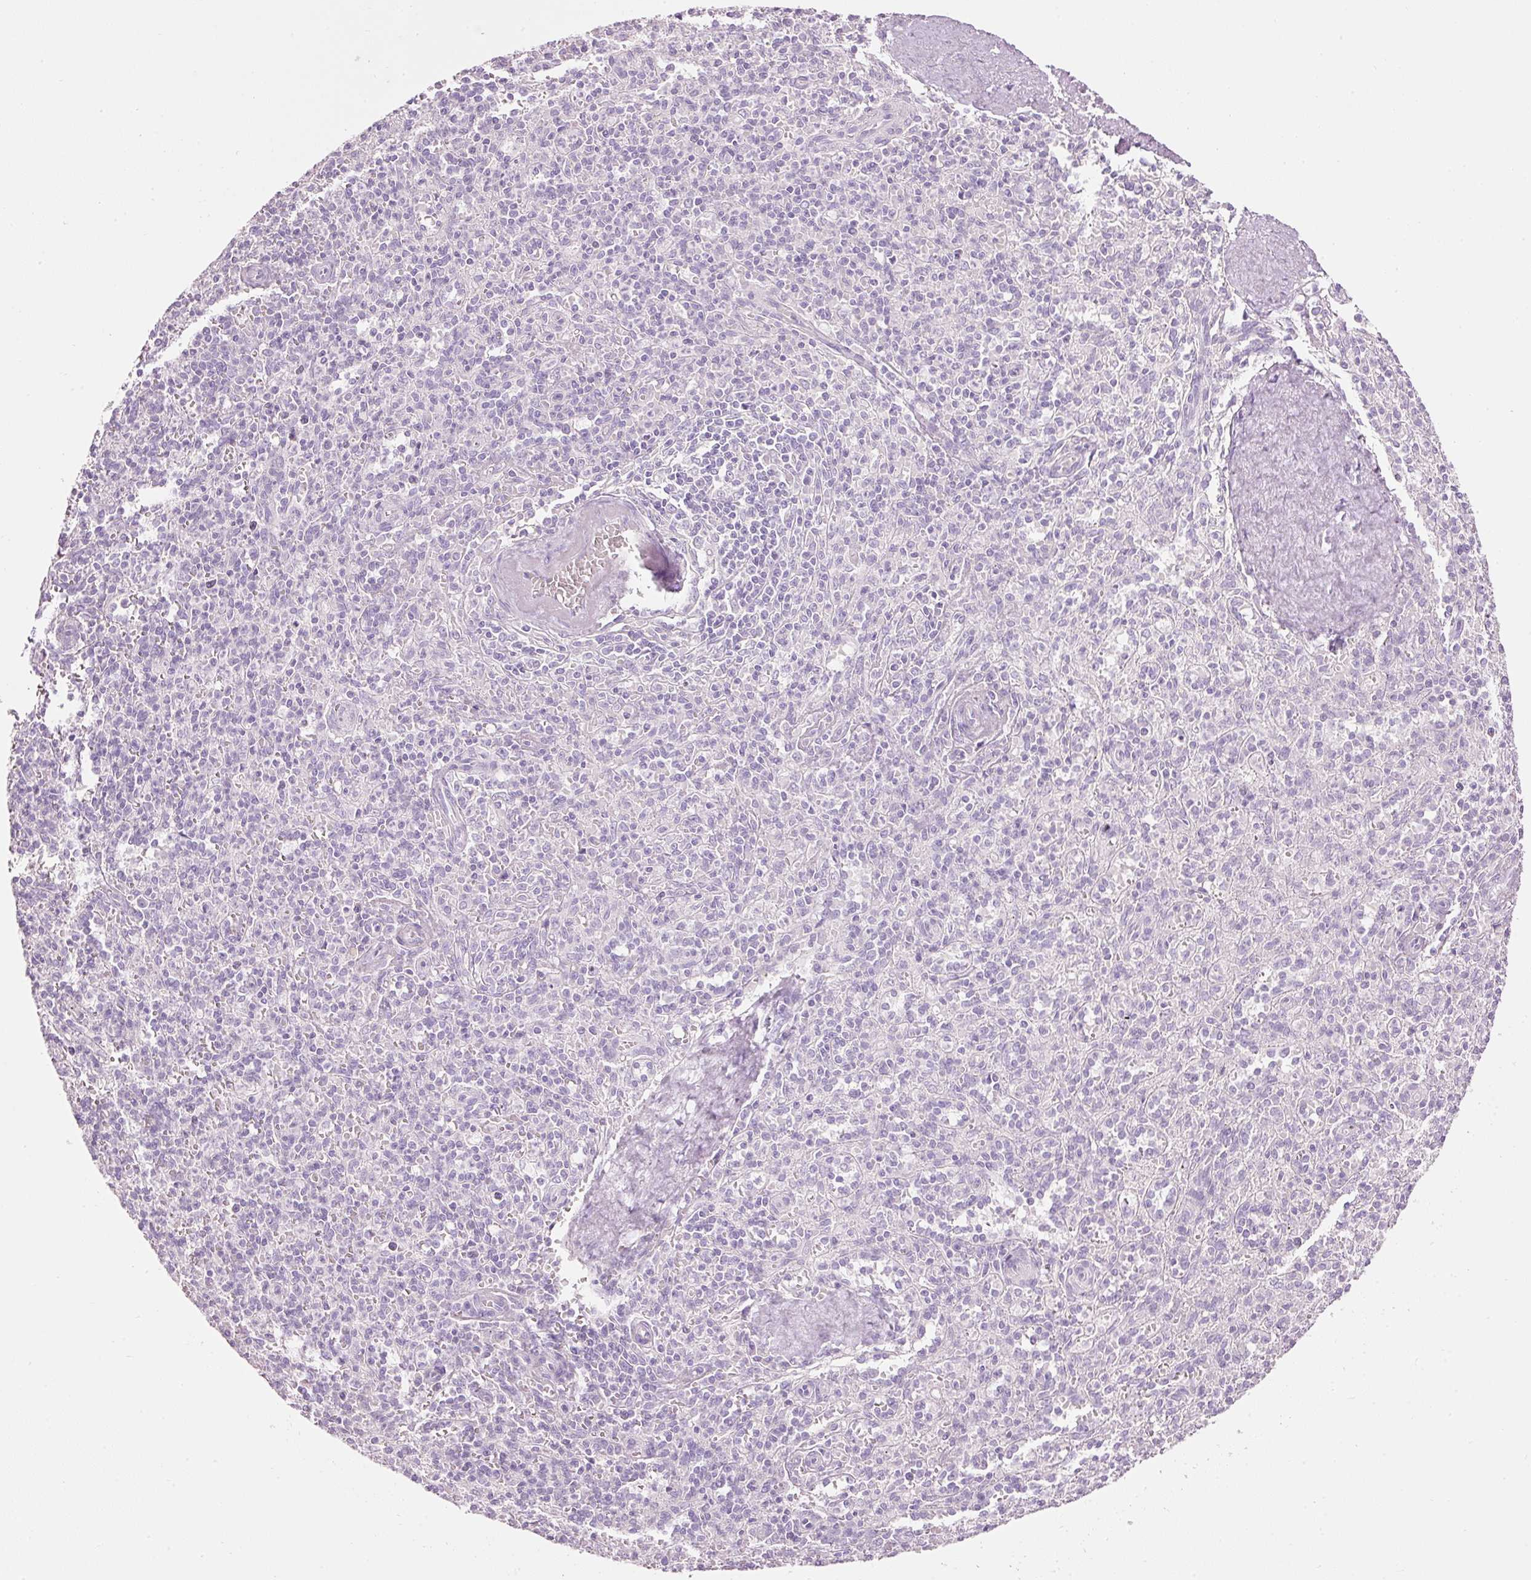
{"staining": {"intensity": "negative", "quantity": "none", "location": "none"}, "tissue": "spleen", "cell_type": "Cells in red pulp", "image_type": "normal", "snomed": [{"axis": "morphology", "description": "Normal tissue, NOS"}, {"axis": "topography", "description": "Spleen"}], "caption": "Spleen stained for a protein using immunohistochemistry exhibits no positivity cells in red pulp.", "gene": "CMA1", "patient": {"sex": "female", "age": 70}}